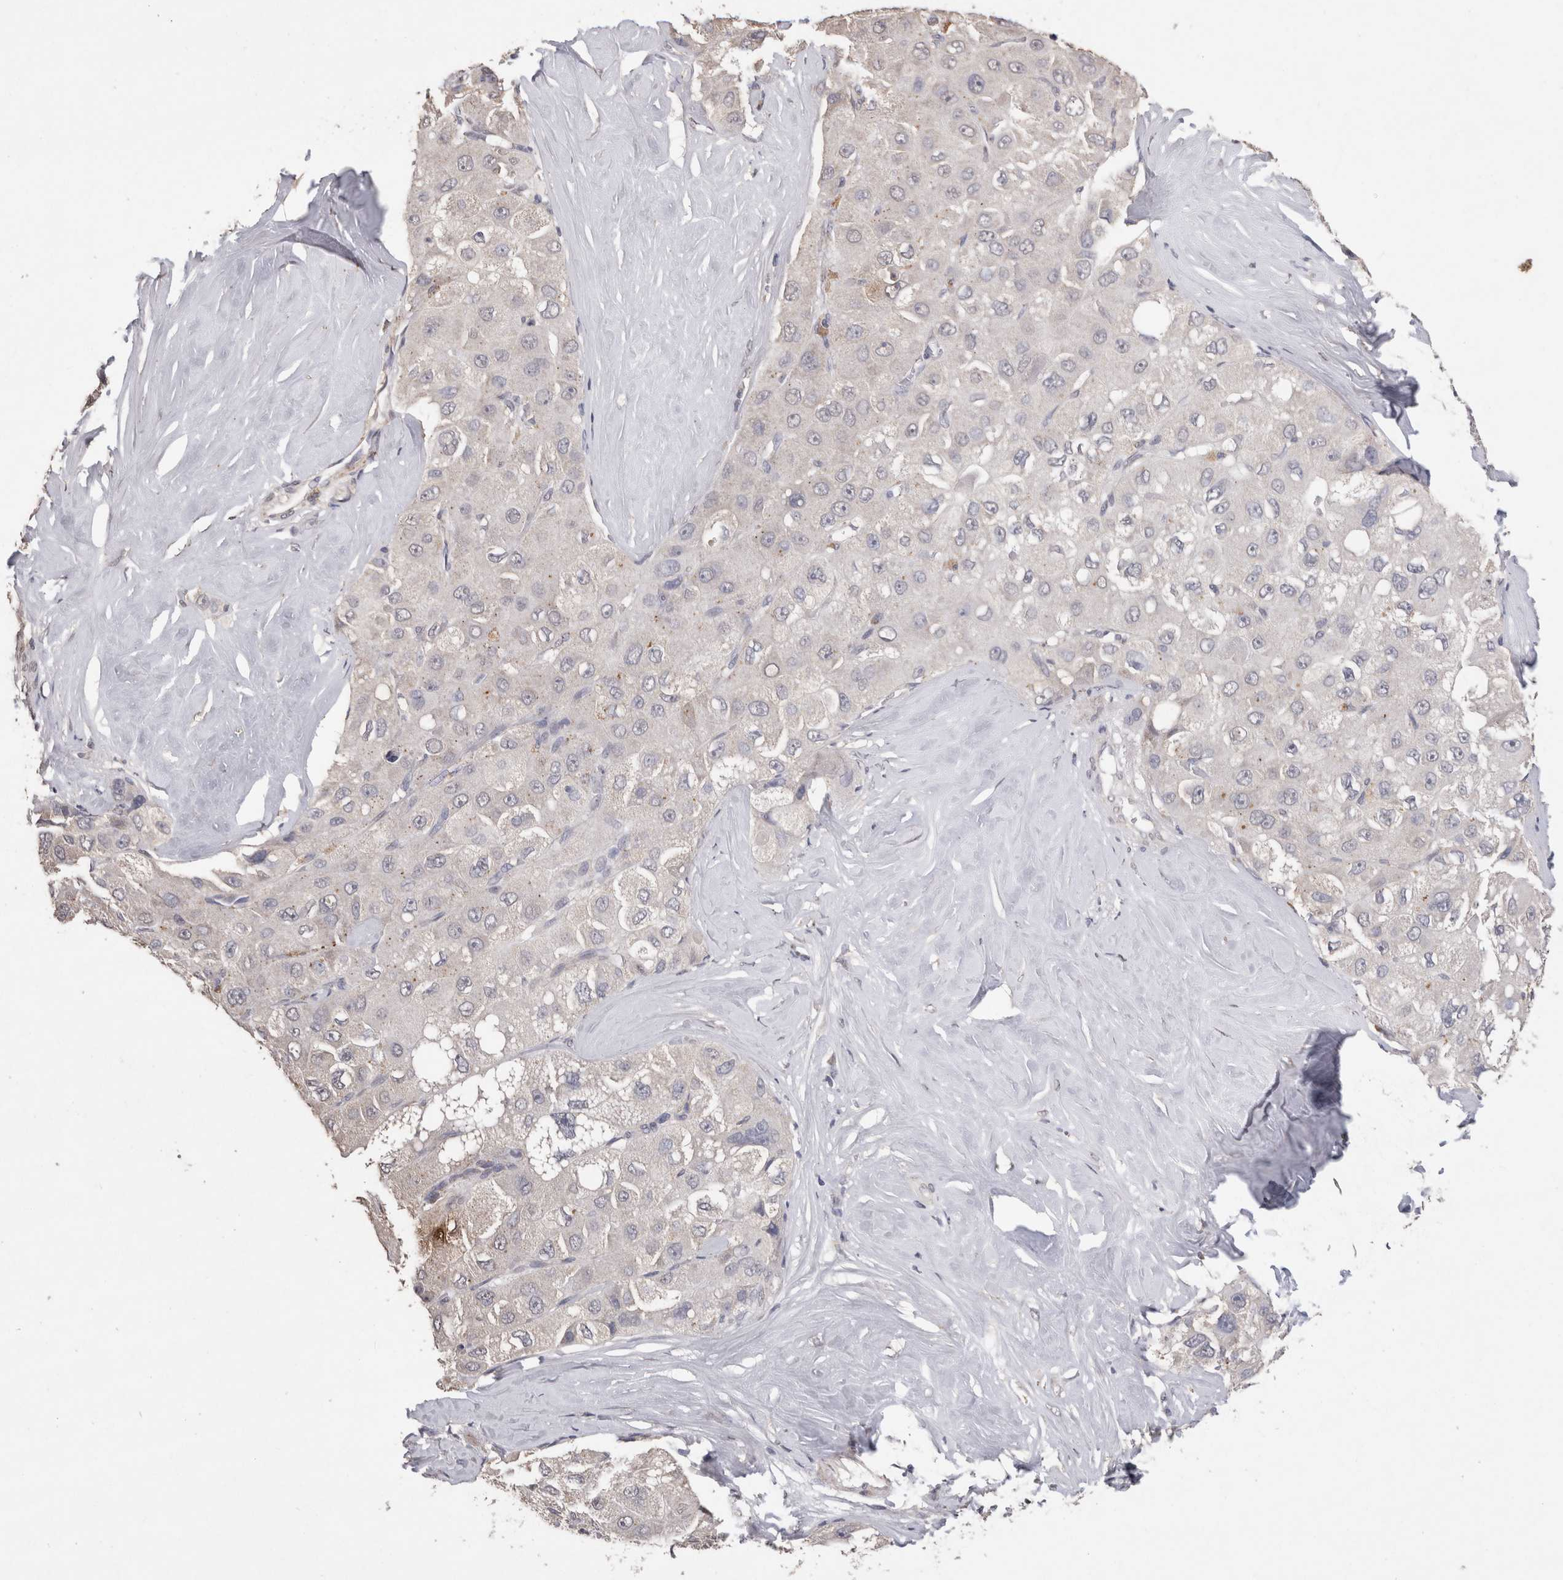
{"staining": {"intensity": "negative", "quantity": "none", "location": "none"}, "tissue": "liver cancer", "cell_type": "Tumor cells", "image_type": "cancer", "snomed": [{"axis": "morphology", "description": "Carcinoma, Hepatocellular, NOS"}, {"axis": "topography", "description": "Liver"}], "caption": "Immunohistochemistry of human liver hepatocellular carcinoma demonstrates no positivity in tumor cells. Brightfield microscopy of IHC stained with DAB (brown) and hematoxylin (blue), captured at high magnification.", "gene": "CDH6", "patient": {"sex": "male", "age": 80}}